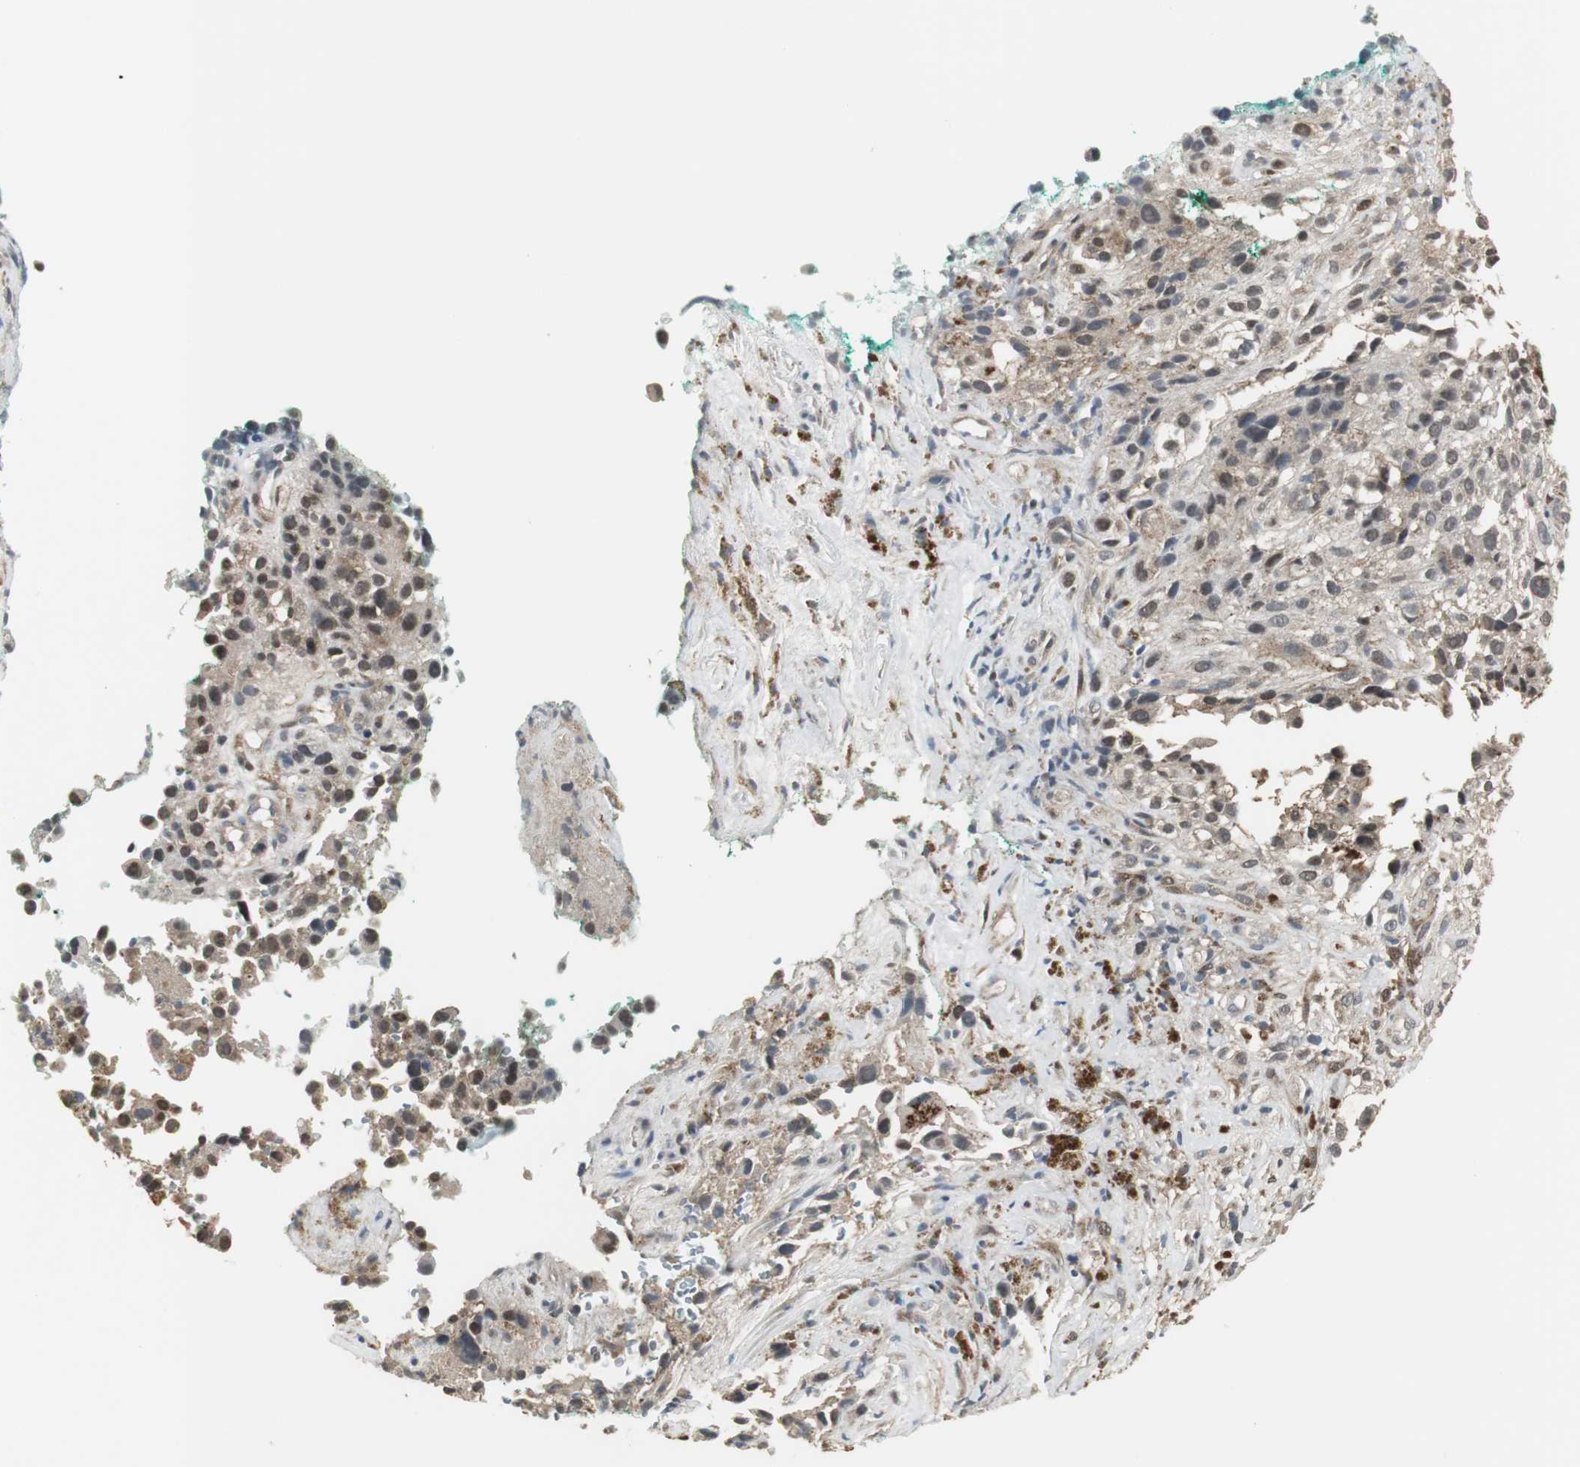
{"staining": {"intensity": "moderate", "quantity": ">75%", "location": "cytoplasmic/membranous,nuclear"}, "tissue": "melanoma", "cell_type": "Tumor cells", "image_type": "cancer", "snomed": [{"axis": "morphology", "description": "Necrosis, NOS"}, {"axis": "morphology", "description": "Malignant melanoma, NOS"}, {"axis": "topography", "description": "Skin"}], "caption": "Malignant melanoma tissue shows moderate cytoplasmic/membranous and nuclear expression in about >75% of tumor cells", "gene": "PLIN3", "patient": {"sex": "female", "age": 87}}